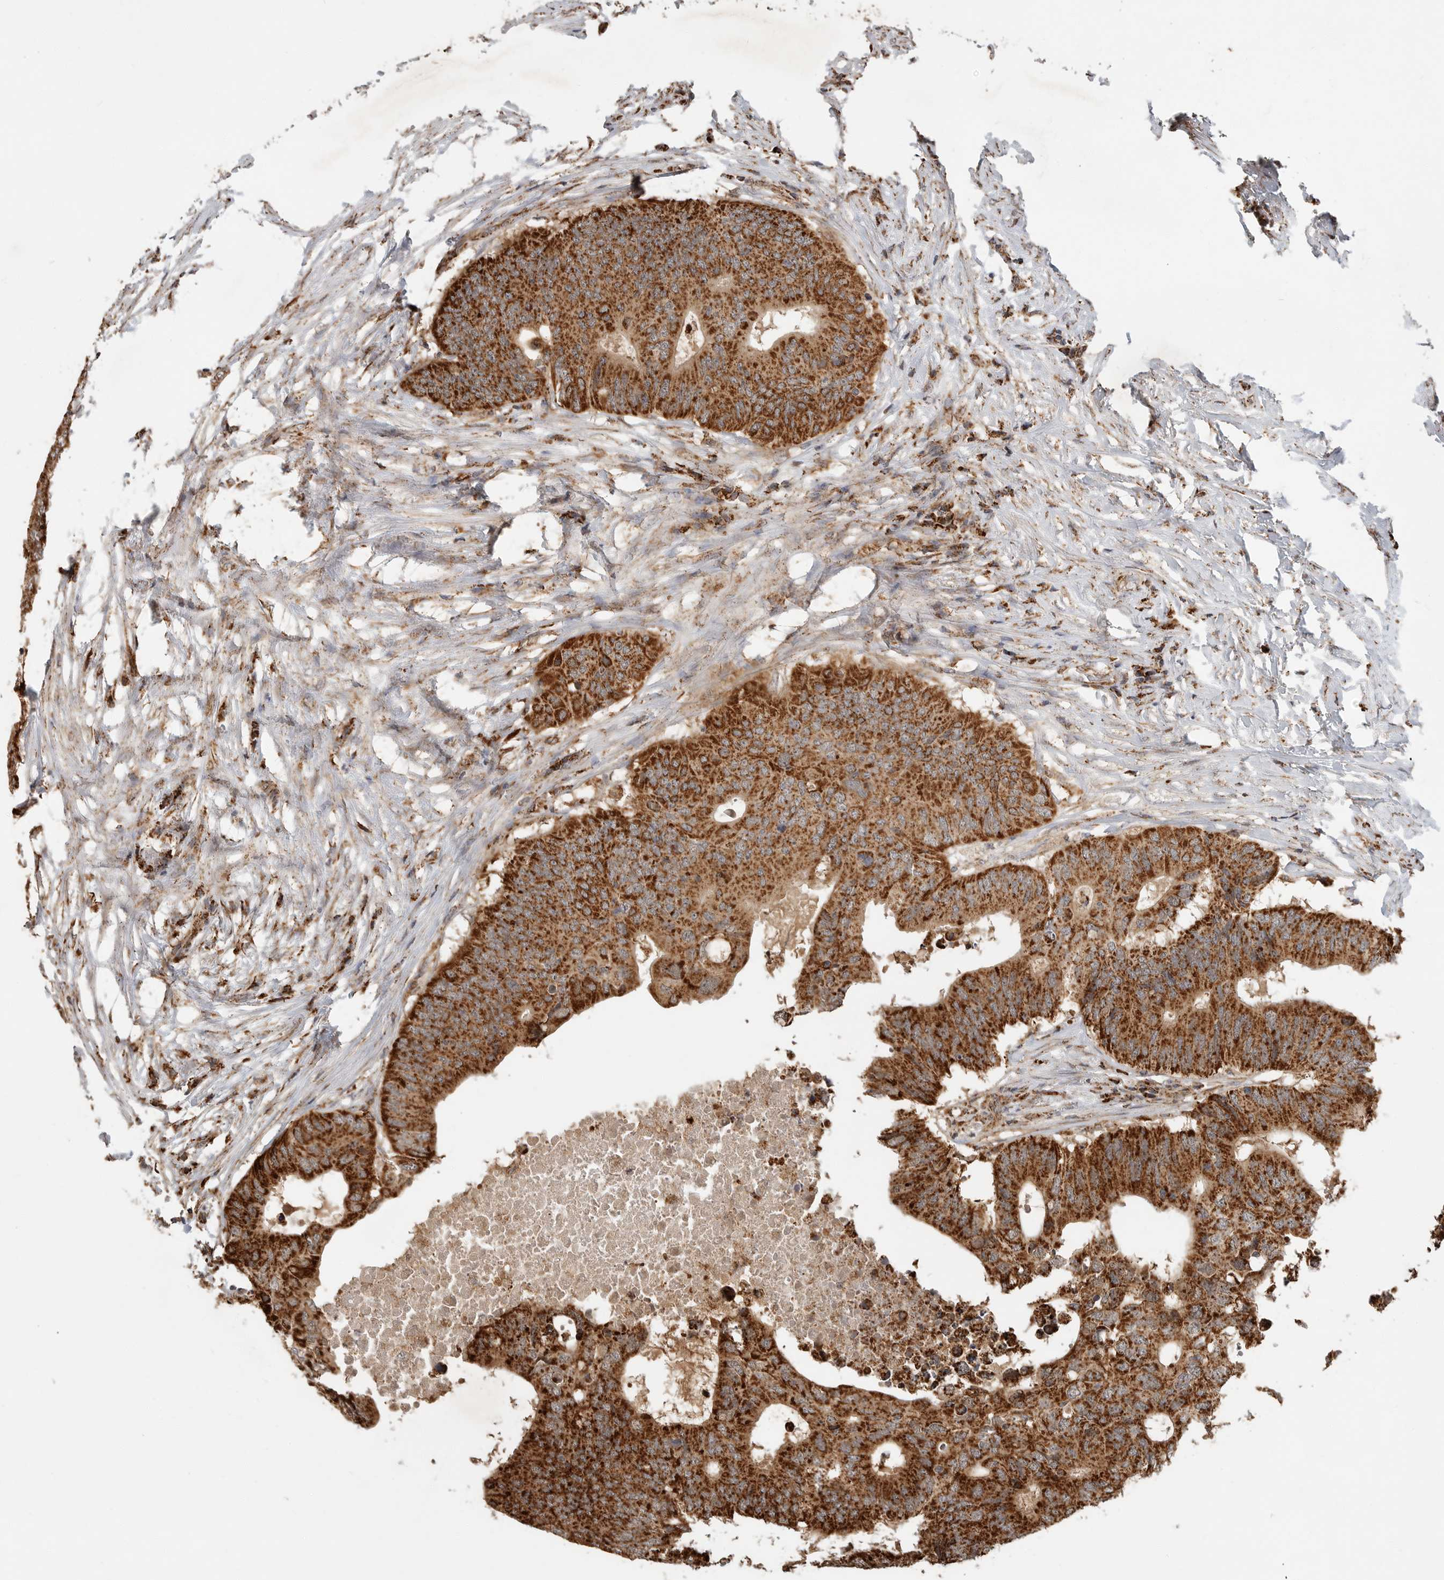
{"staining": {"intensity": "strong", "quantity": ">75%", "location": "cytoplasmic/membranous"}, "tissue": "colorectal cancer", "cell_type": "Tumor cells", "image_type": "cancer", "snomed": [{"axis": "morphology", "description": "Adenocarcinoma, NOS"}, {"axis": "topography", "description": "Colon"}], "caption": "Colorectal adenocarcinoma tissue shows strong cytoplasmic/membranous positivity in approximately >75% of tumor cells", "gene": "GCNT2", "patient": {"sex": "male", "age": 71}}